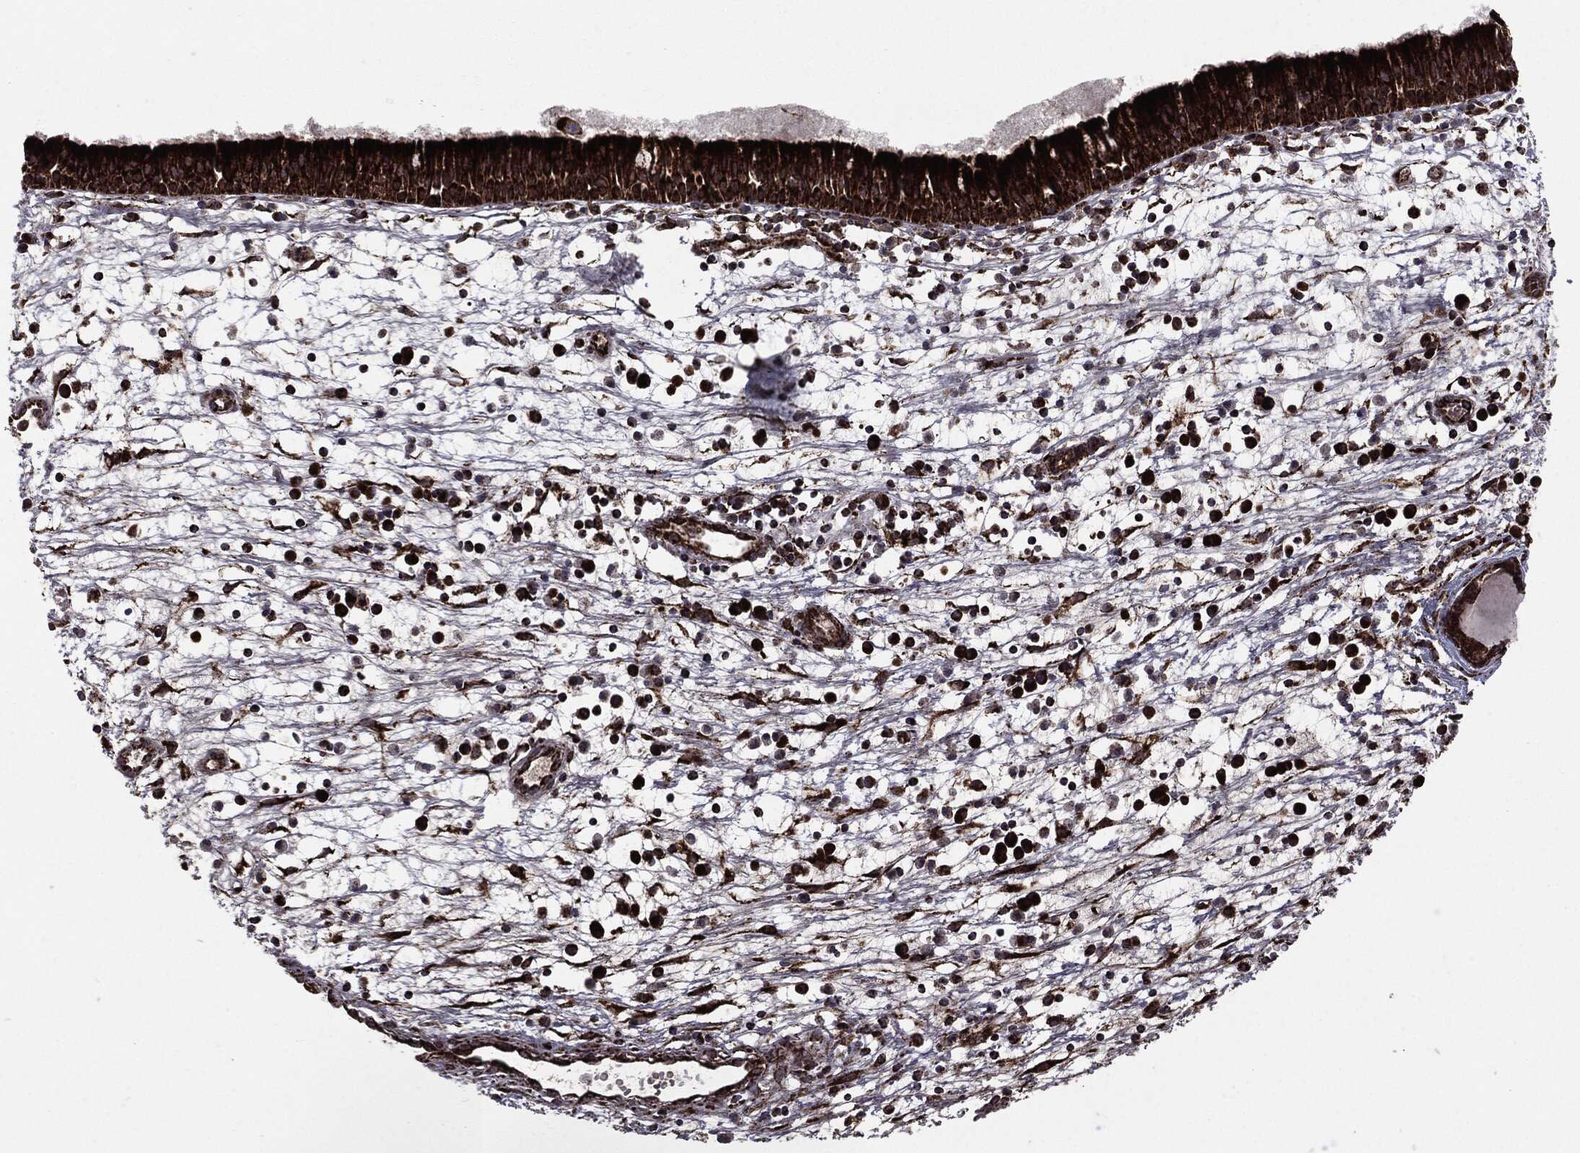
{"staining": {"intensity": "strong", "quantity": ">75%", "location": "cytoplasmic/membranous"}, "tissue": "nasopharynx", "cell_type": "Respiratory epithelial cells", "image_type": "normal", "snomed": [{"axis": "morphology", "description": "Normal tissue, NOS"}, {"axis": "topography", "description": "Nasopharynx"}], "caption": "Immunohistochemistry of unremarkable human nasopharynx reveals high levels of strong cytoplasmic/membranous positivity in approximately >75% of respiratory epithelial cells. Immunohistochemistry (ihc) stains the protein in brown and the nuclei are stained blue.", "gene": "MAP2K1", "patient": {"sex": "male", "age": 58}}